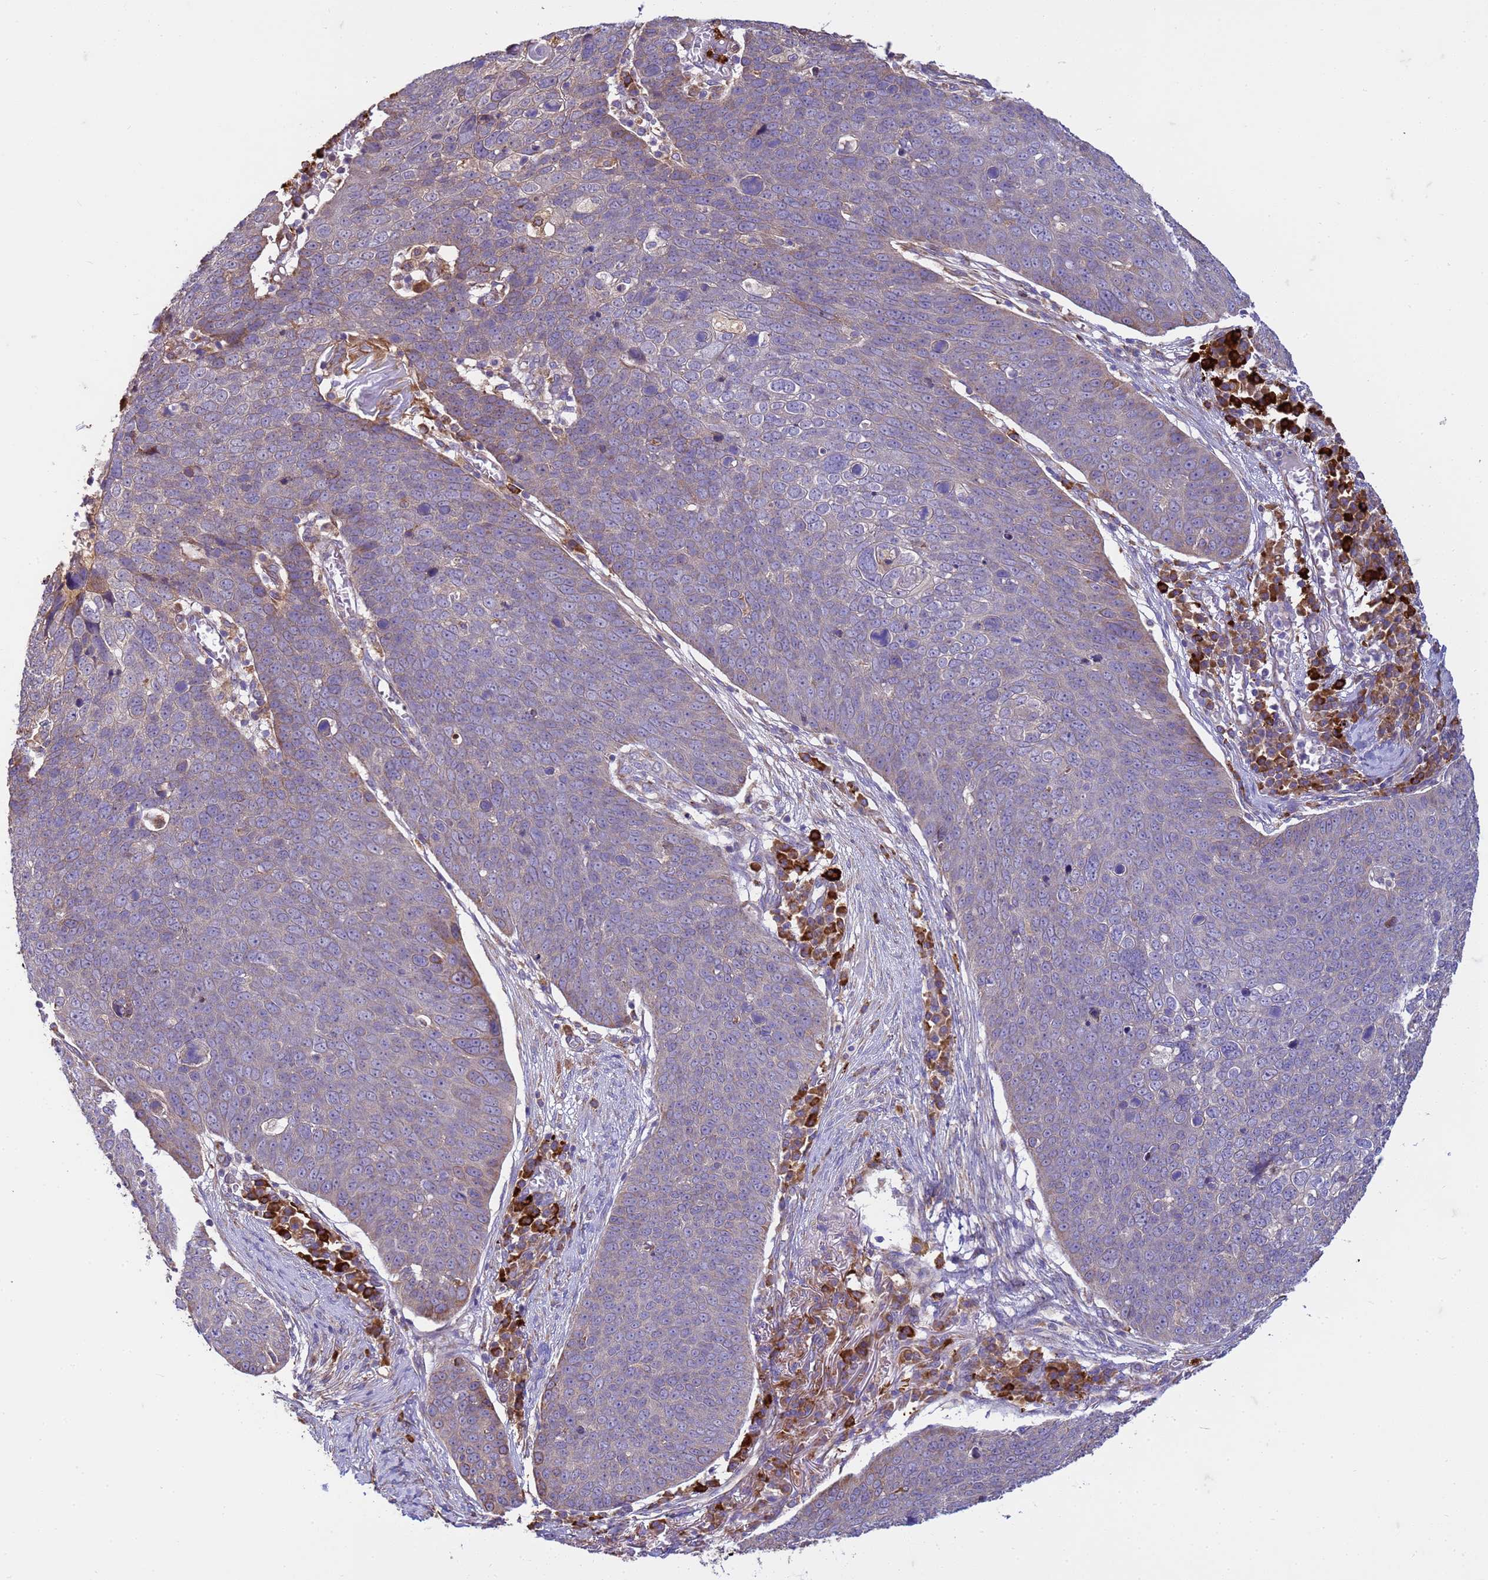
{"staining": {"intensity": "weak", "quantity": "<25%", "location": "cytoplasmic/membranous"}, "tissue": "skin cancer", "cell_type": "Tumor cells", "image_type": "cancer", "snomed": [{"axis": "morphology", "description": "Squamous cell carcinoma, NOS"}, {"axis": "topography", "description": "Skin"}], "caption": "Immunohistochemistry of human skin cancer reveals no positivity in tumor cells.", "gene": "THAP5", "patient": {"sex": "male", "age": 71}}